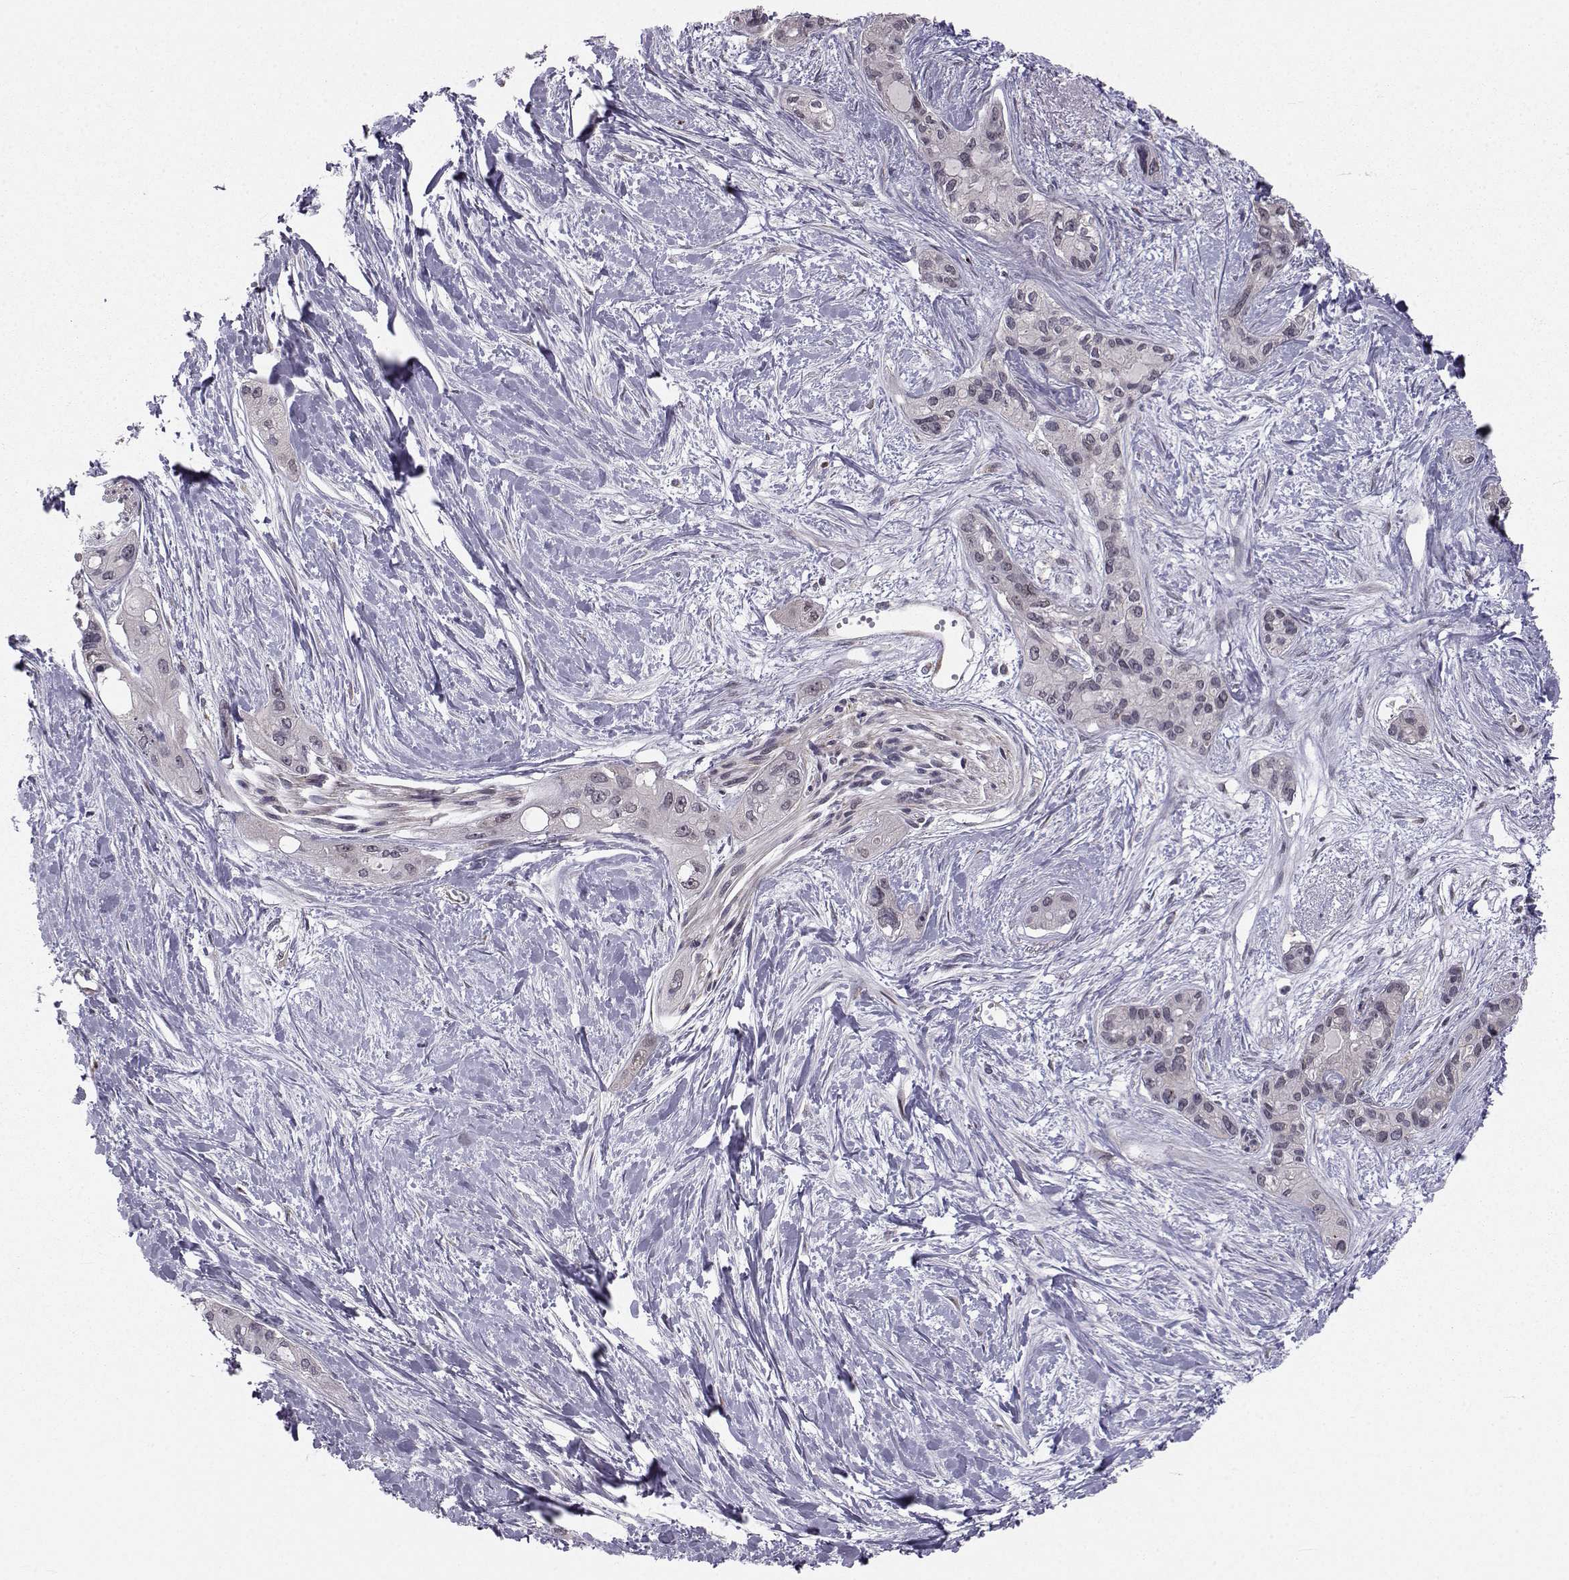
{"staining": {"intensity": "negative", "quantity": "none", "location": "none"}, "tissue": "pancreatic cancer", "cell_type": "Tumor cells", "image_type": "cancer", "snomed": [{"axis": "morphology", "description": "Adenocarcinoma, NOS"}, {"axis": "topography", "description": "Pancreas"}], "caption": "Histopathology image shows no protein expression in tumor cells of pancreatic cancer (adenocarcinoma) tissue. The staining is performed using DAB (3,3'-diaminobenzidine) brown chromogen with nuclei counter-stained in using hematoxylin.", "gene": "PKN2", "patient": {"sex": "female", "age": 50}}